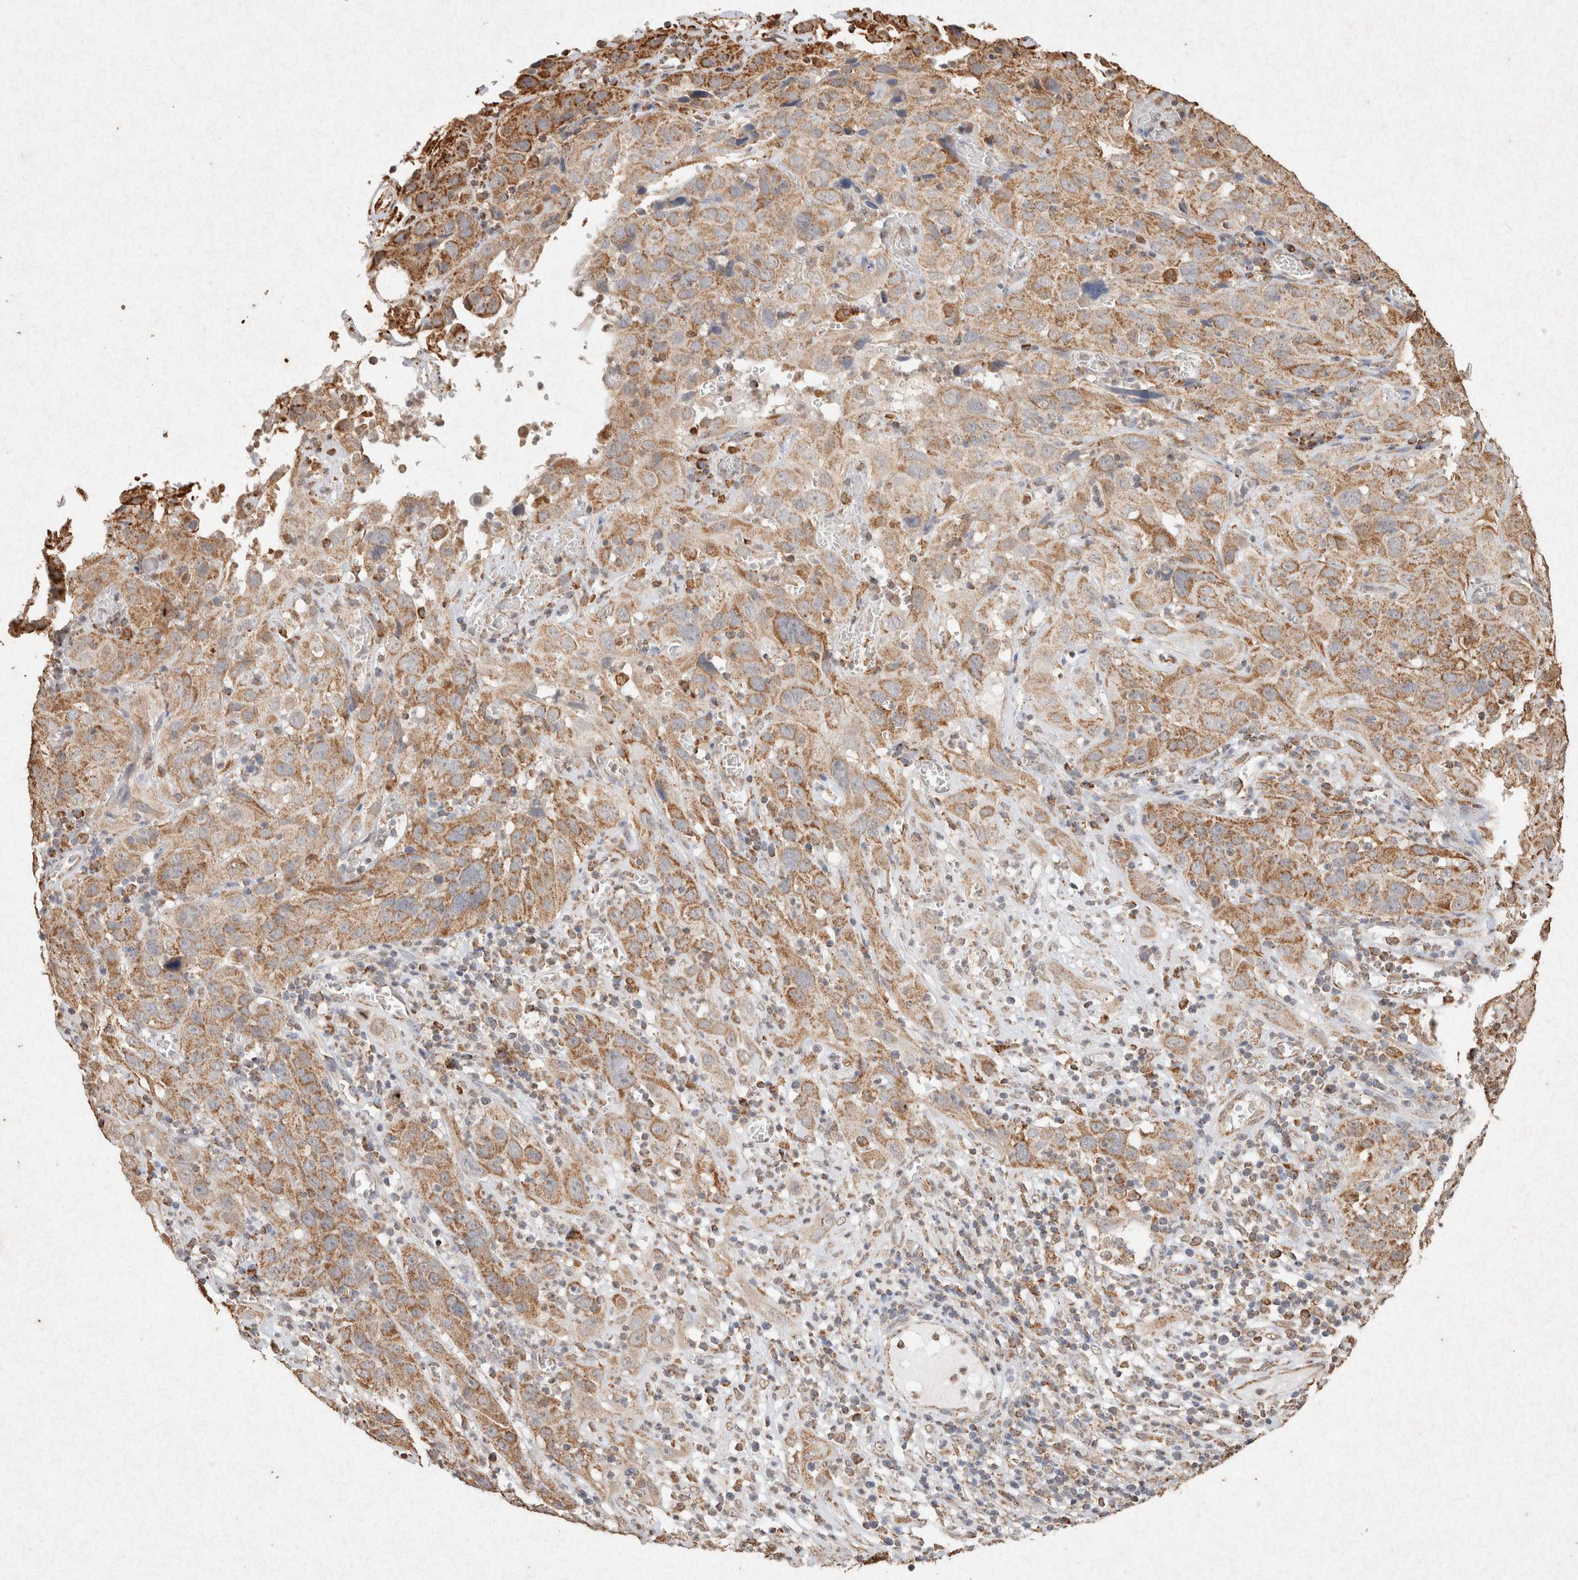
{"staining": {"intensity": "moderate", "quantity": ">75%", "location": "cytoplasmic/membranous"}, "tissue": "cervical cancer", "cell_type": "Tumor cells", "image_type": "cancer", "snomed": [{"axis": "morphology", "description": "Squamous cell carcinoma, NOS"}, {"axis": "topography", "description": "Cervix"}], "caption": "The micrograph displays staining of cervical squamous cell carcinoma, revealing moderate cytoplasmic/membranous protein staining (brown color) within tumor cells. The protein is shown in brown color, while the nuclei are stained blue.", "gene": "SDC2", "patient": {"sex": "female", "age": 32}}